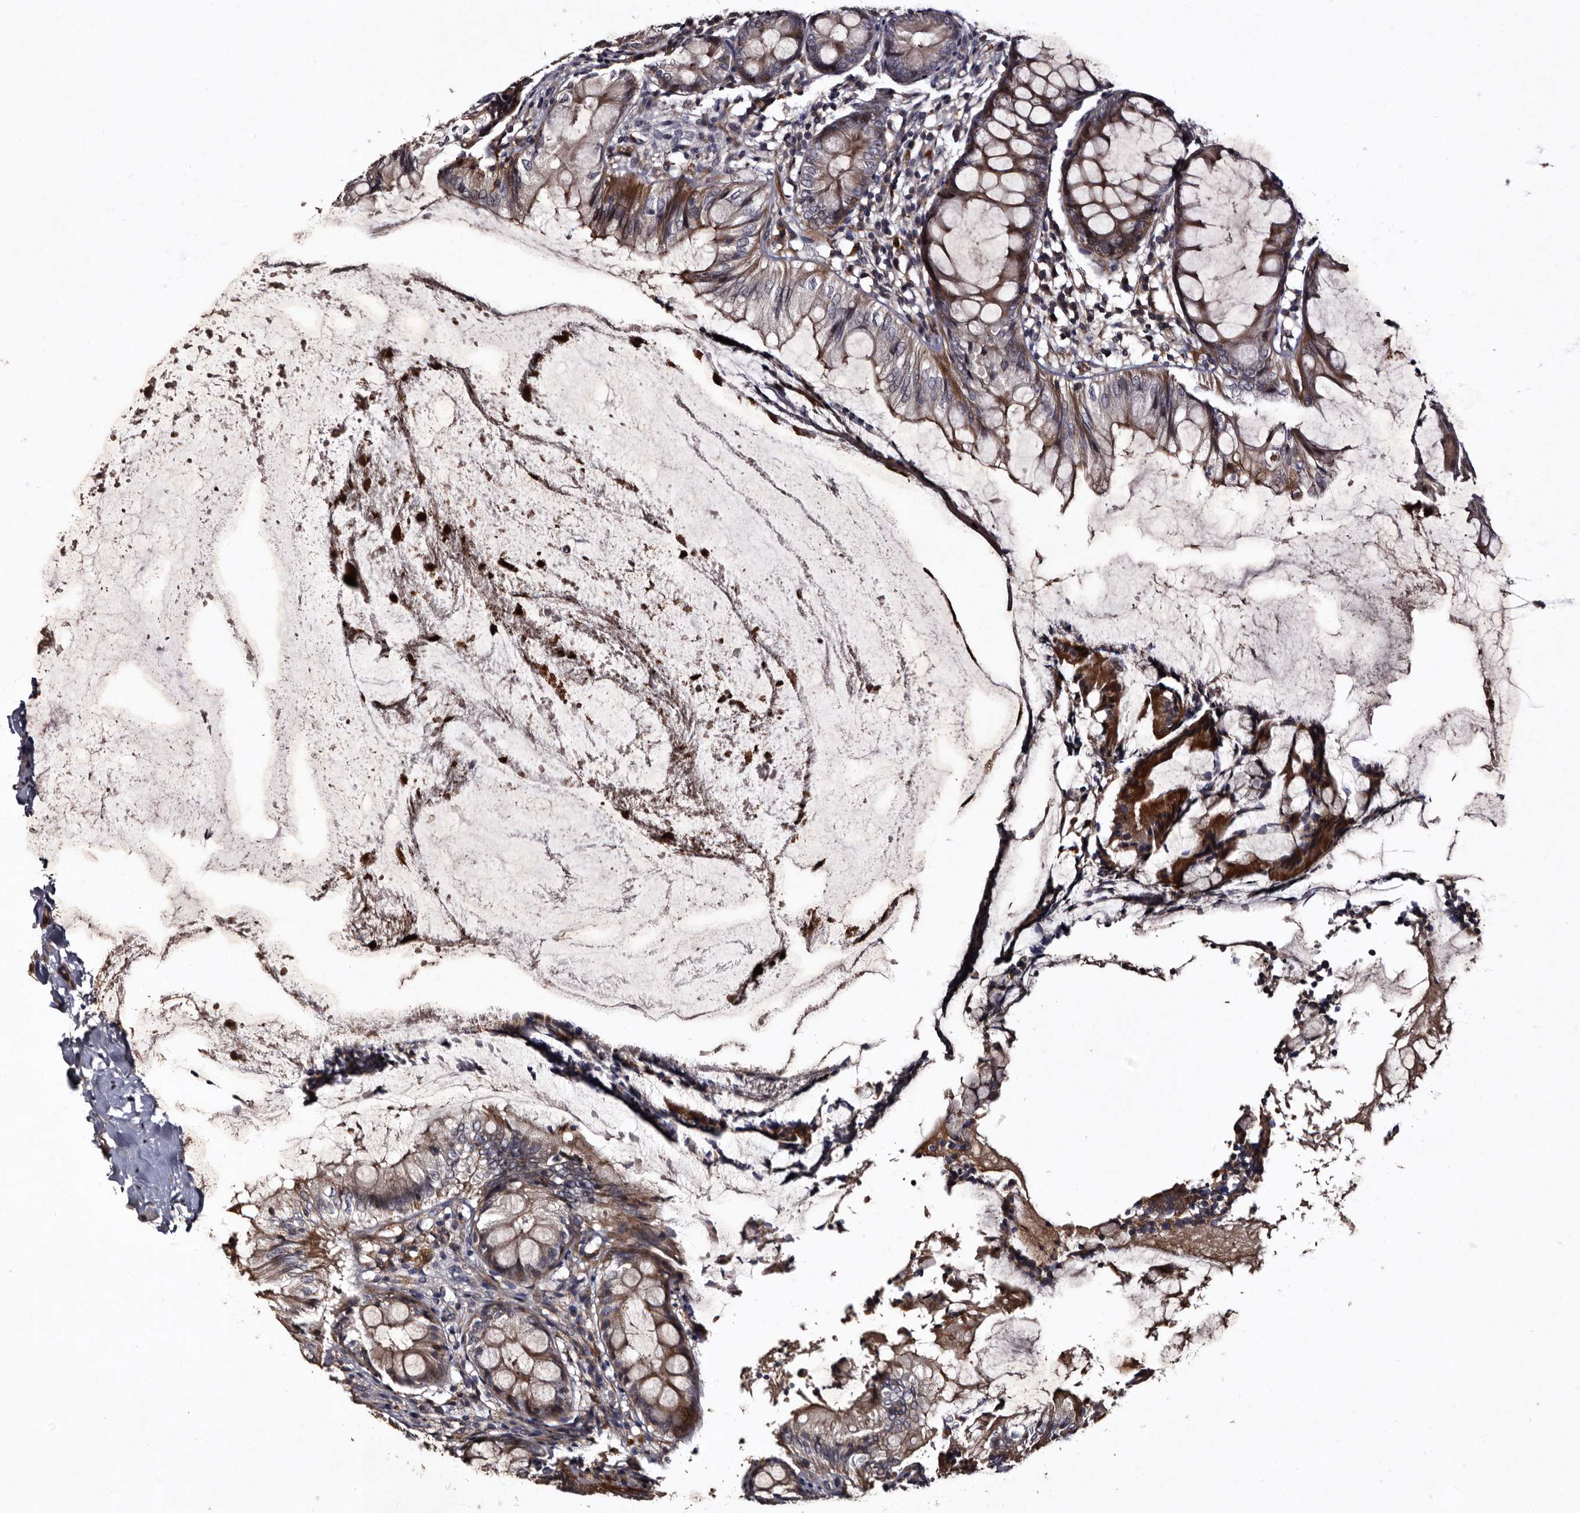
{"staining": {"intensity": "moderate", "quantity": "25%-75%", "location": "cytoplasmic/membranous"}, "tissue": "appendix", "cell_type": "Glandular cells", "image_type": "normal", "snomed": [{"axis": "morphology", "description": "Normal tissue, NOS"}, {"axis": "topography", "description": "Appendix"}], "caption": "IHC micrograph of benign appendix stained for a protein (brown), which exhibits medium levels of moderate cytoplasmic/membranous expression in approximately 25%-75% of glandular cells.", "gene": "PRKD3", "patient": {"sex": "female", "age": 77}}